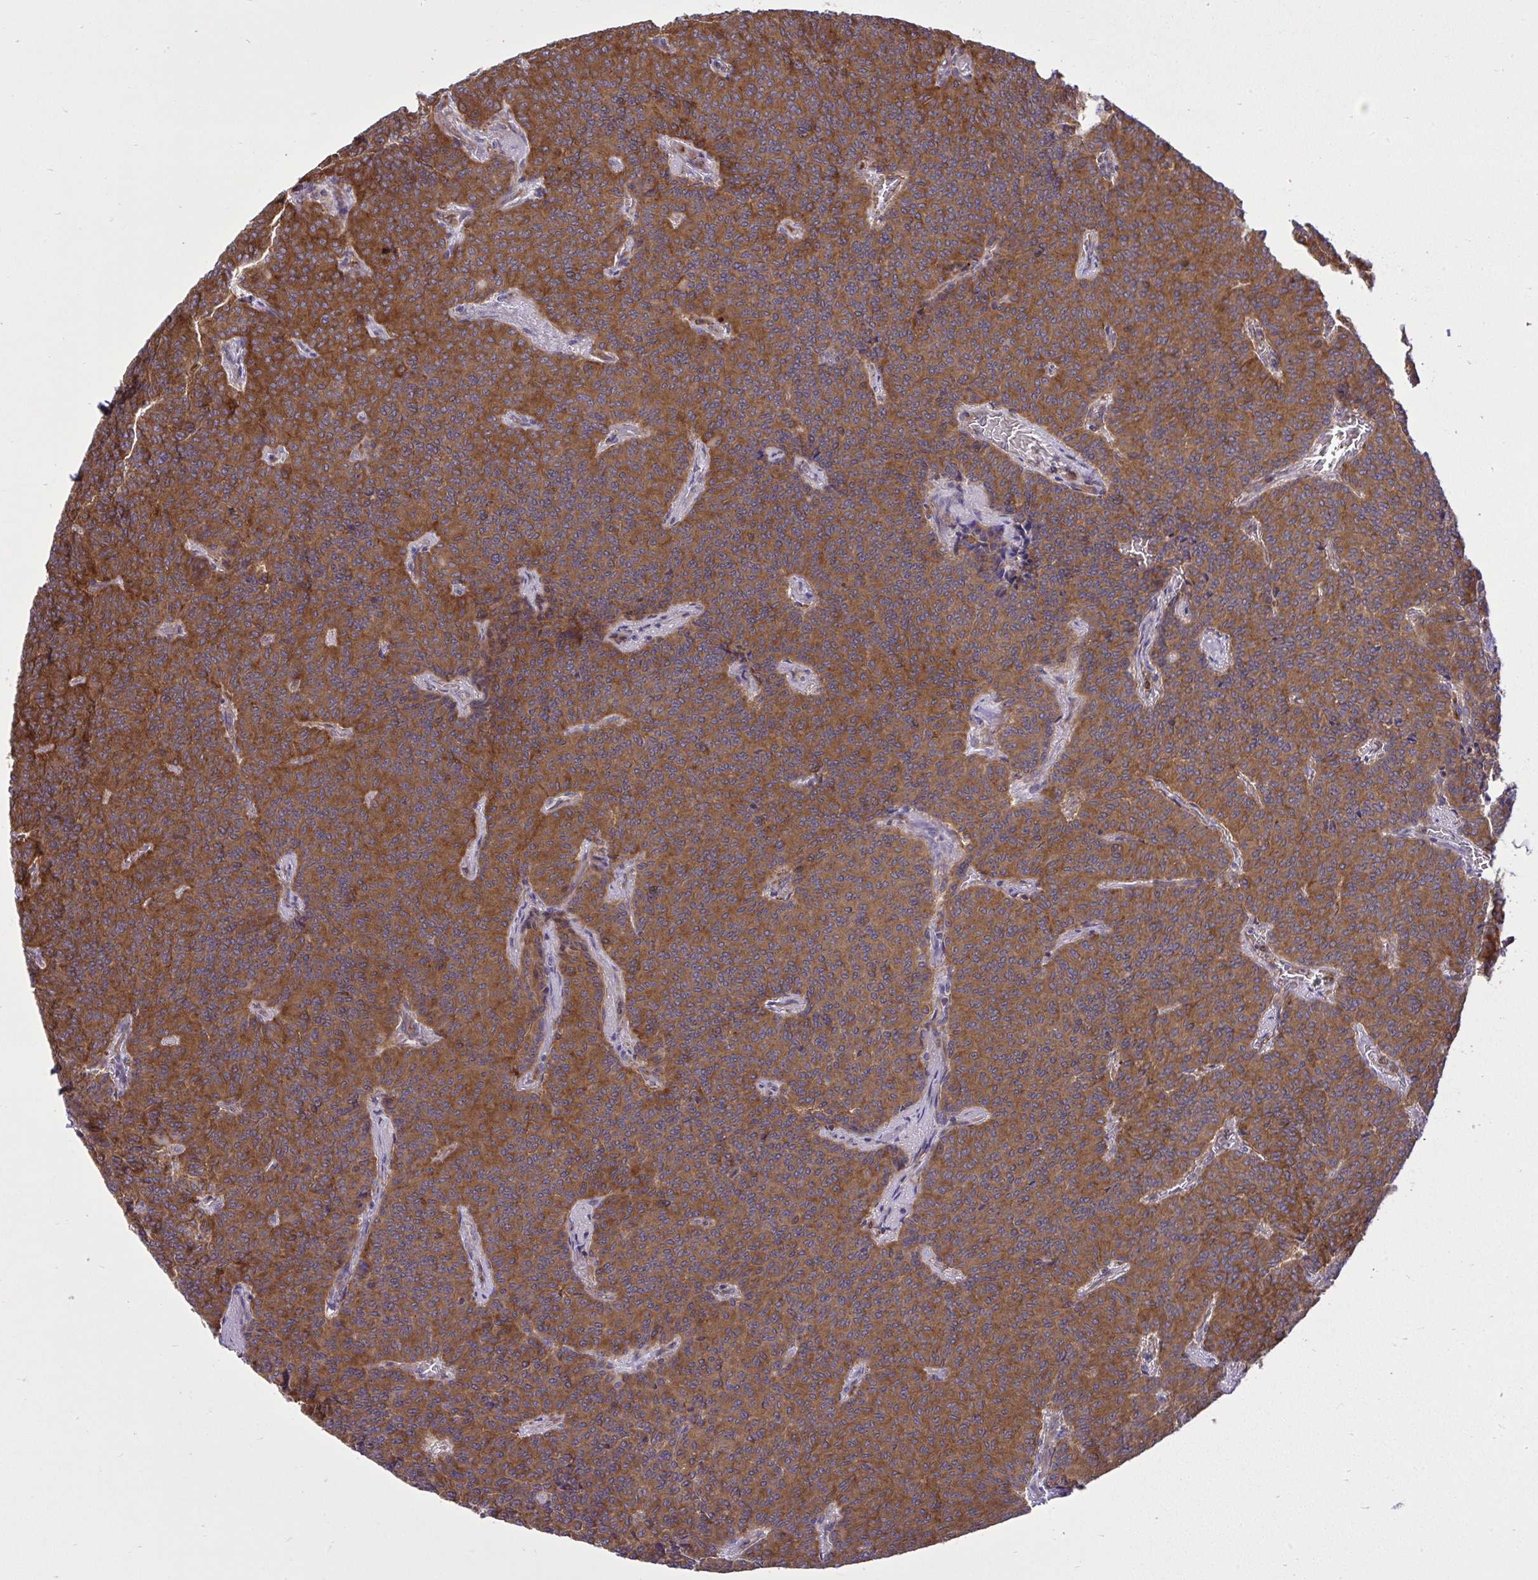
{"staining": {"intensity": "moderate", "quantity": ">75%", "location": "cytoplasmic/membranous"}, "tissue": "carcinoid", "cell_type": "Tumor cells", "image_type": "cancer", "snomed": [{"axis": "morphology", "description": "Carcinoid, malignant, NOS"}, {"axis": "topography", "description": "Lung"}], "caption": "The micrograph demonstrates staining of carcinoid (malignant), revealing moderate cytoplasmic/membranous protein staining (brown color) within tumor cells.", "gene": "PAIP2", "patient": {"sex": "male", "age": 61}}